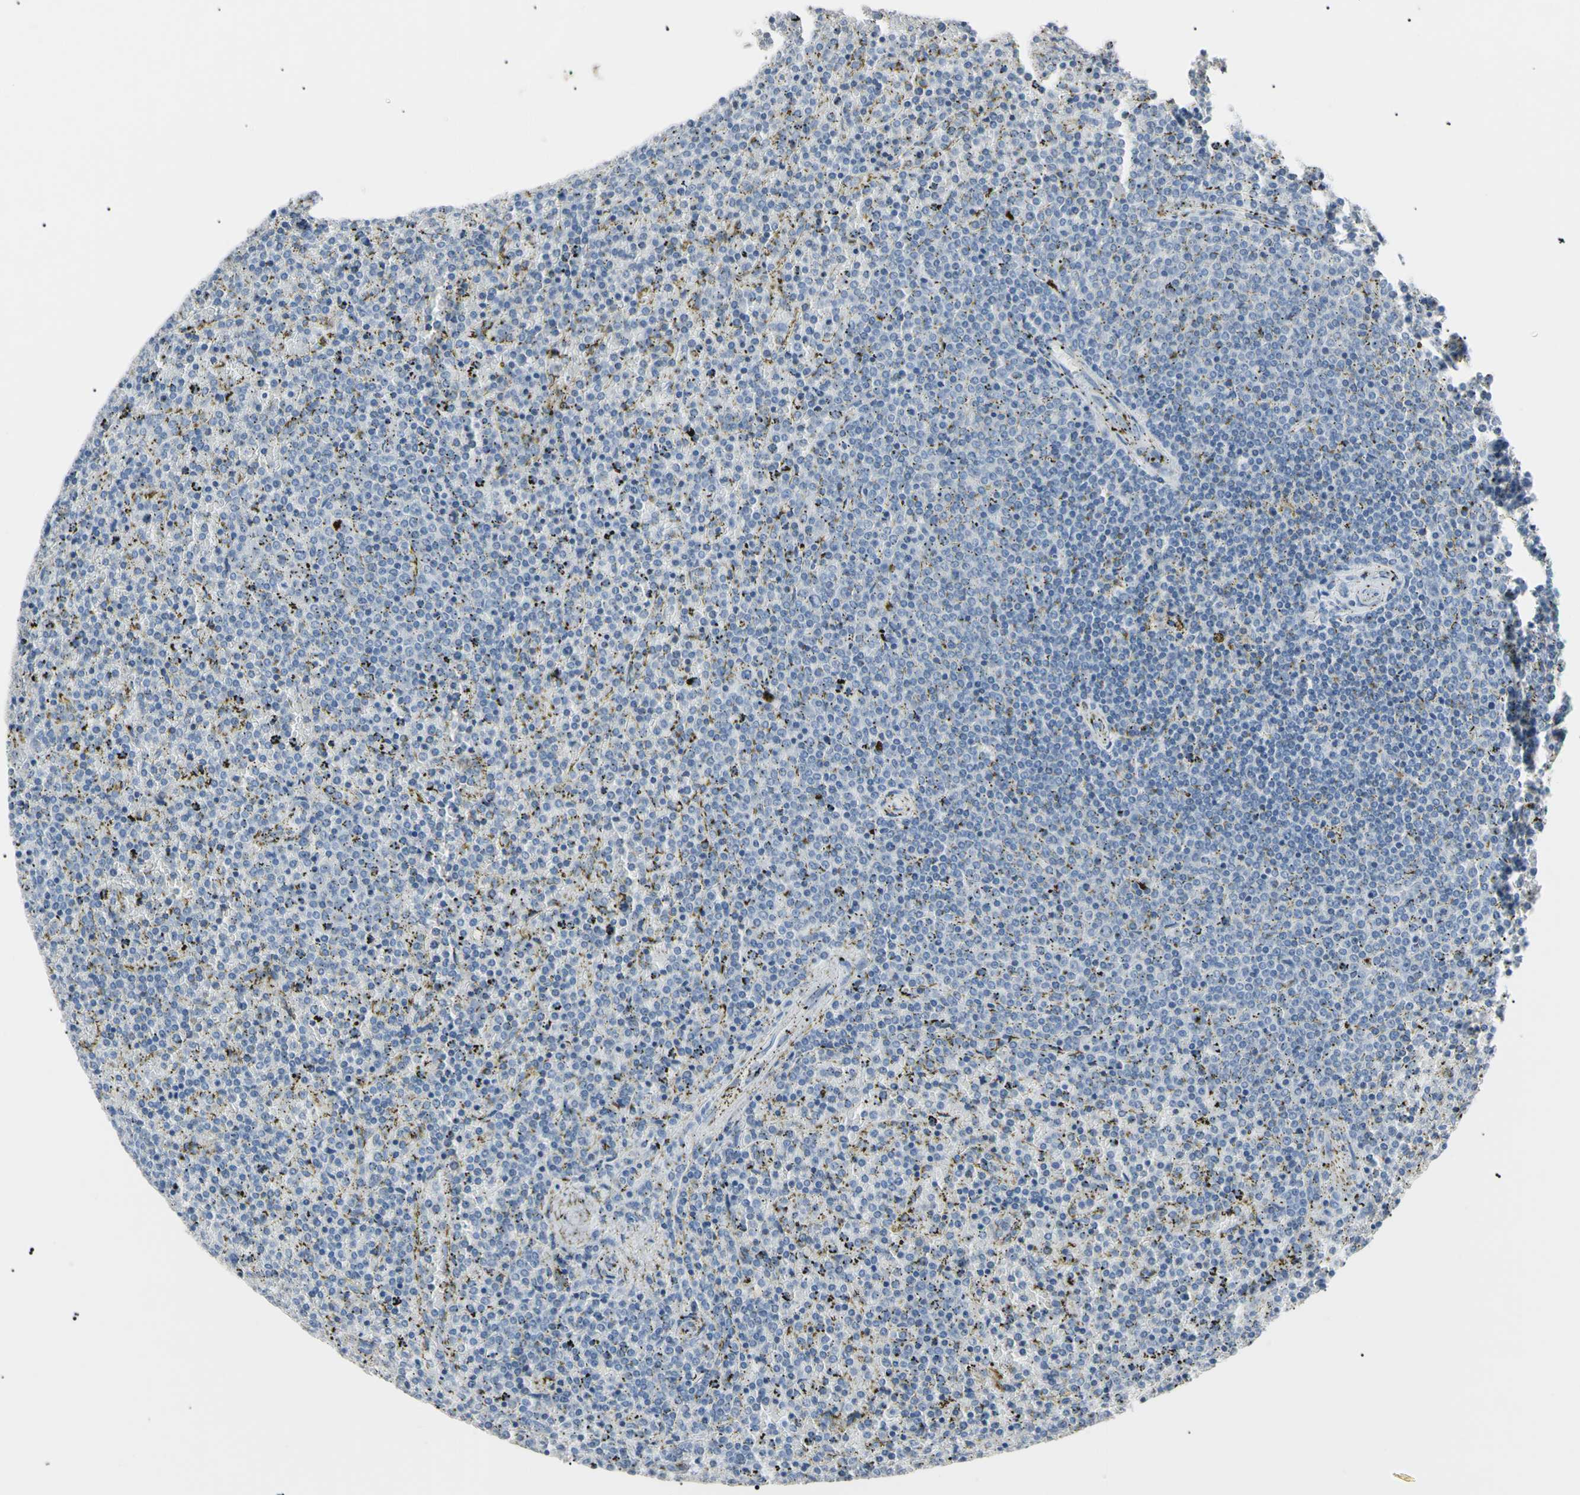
{"staining": {"intensity": "negative", "quantity": "none", "location": "none"}, "tissue": "lymphoma", "cell_type": "Tumor cells", "image_type": "cancer", "snomed": [{"axis": "morphology", "description": "Malignant lymphoma, non-Hodgkin's type, Low grade"}, {"axis": "topography", "description": "Spleen"}], "caption": "IHC histopathology image of neoplastic tissue: lymphoma stained with DAB demonstrates no significant protein positivity in tumor cells.", "gene": "CGB3", "patient": {"sex": "female", "age": 77}}